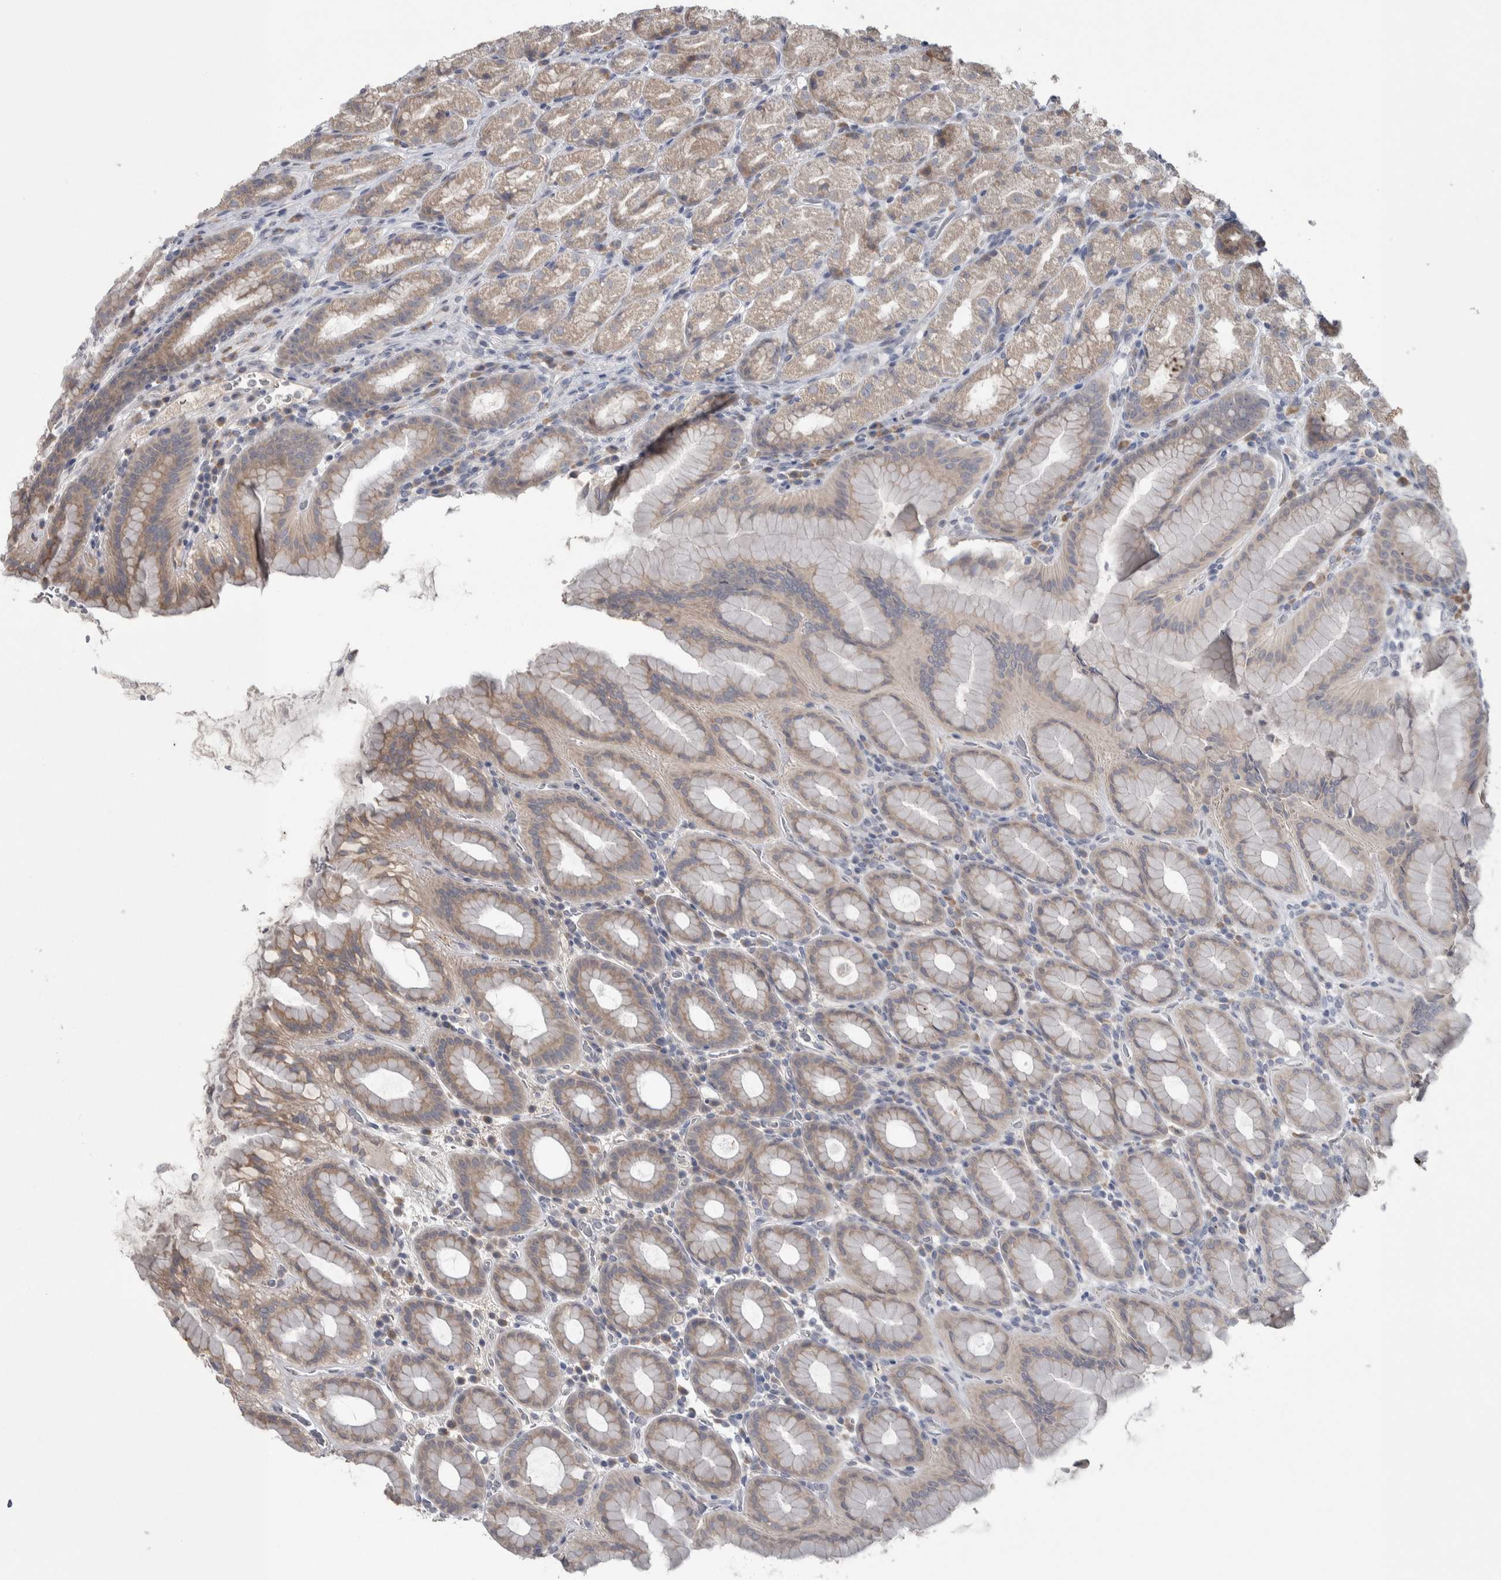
{"staining": {"intensity": "weak", "quantity": "25%-75%", "location": "cytoplasmic/membranous"}, "tissue": "stomach", "cell_type": "Glandular cells", "image_type": "normal", "snomed": [{"axis": "morphology", "description": "Normal tissue, NOS"}, {"axis": "topography", "description": "Stomach, upper"}], "caption": "Glandular cells display low levels of weak cytoplasmic/membranous expression in about 25%-75% of cells in benign human stomach.", "gene": "CUL2", "patient": {"sex": "male", "age": 68}}